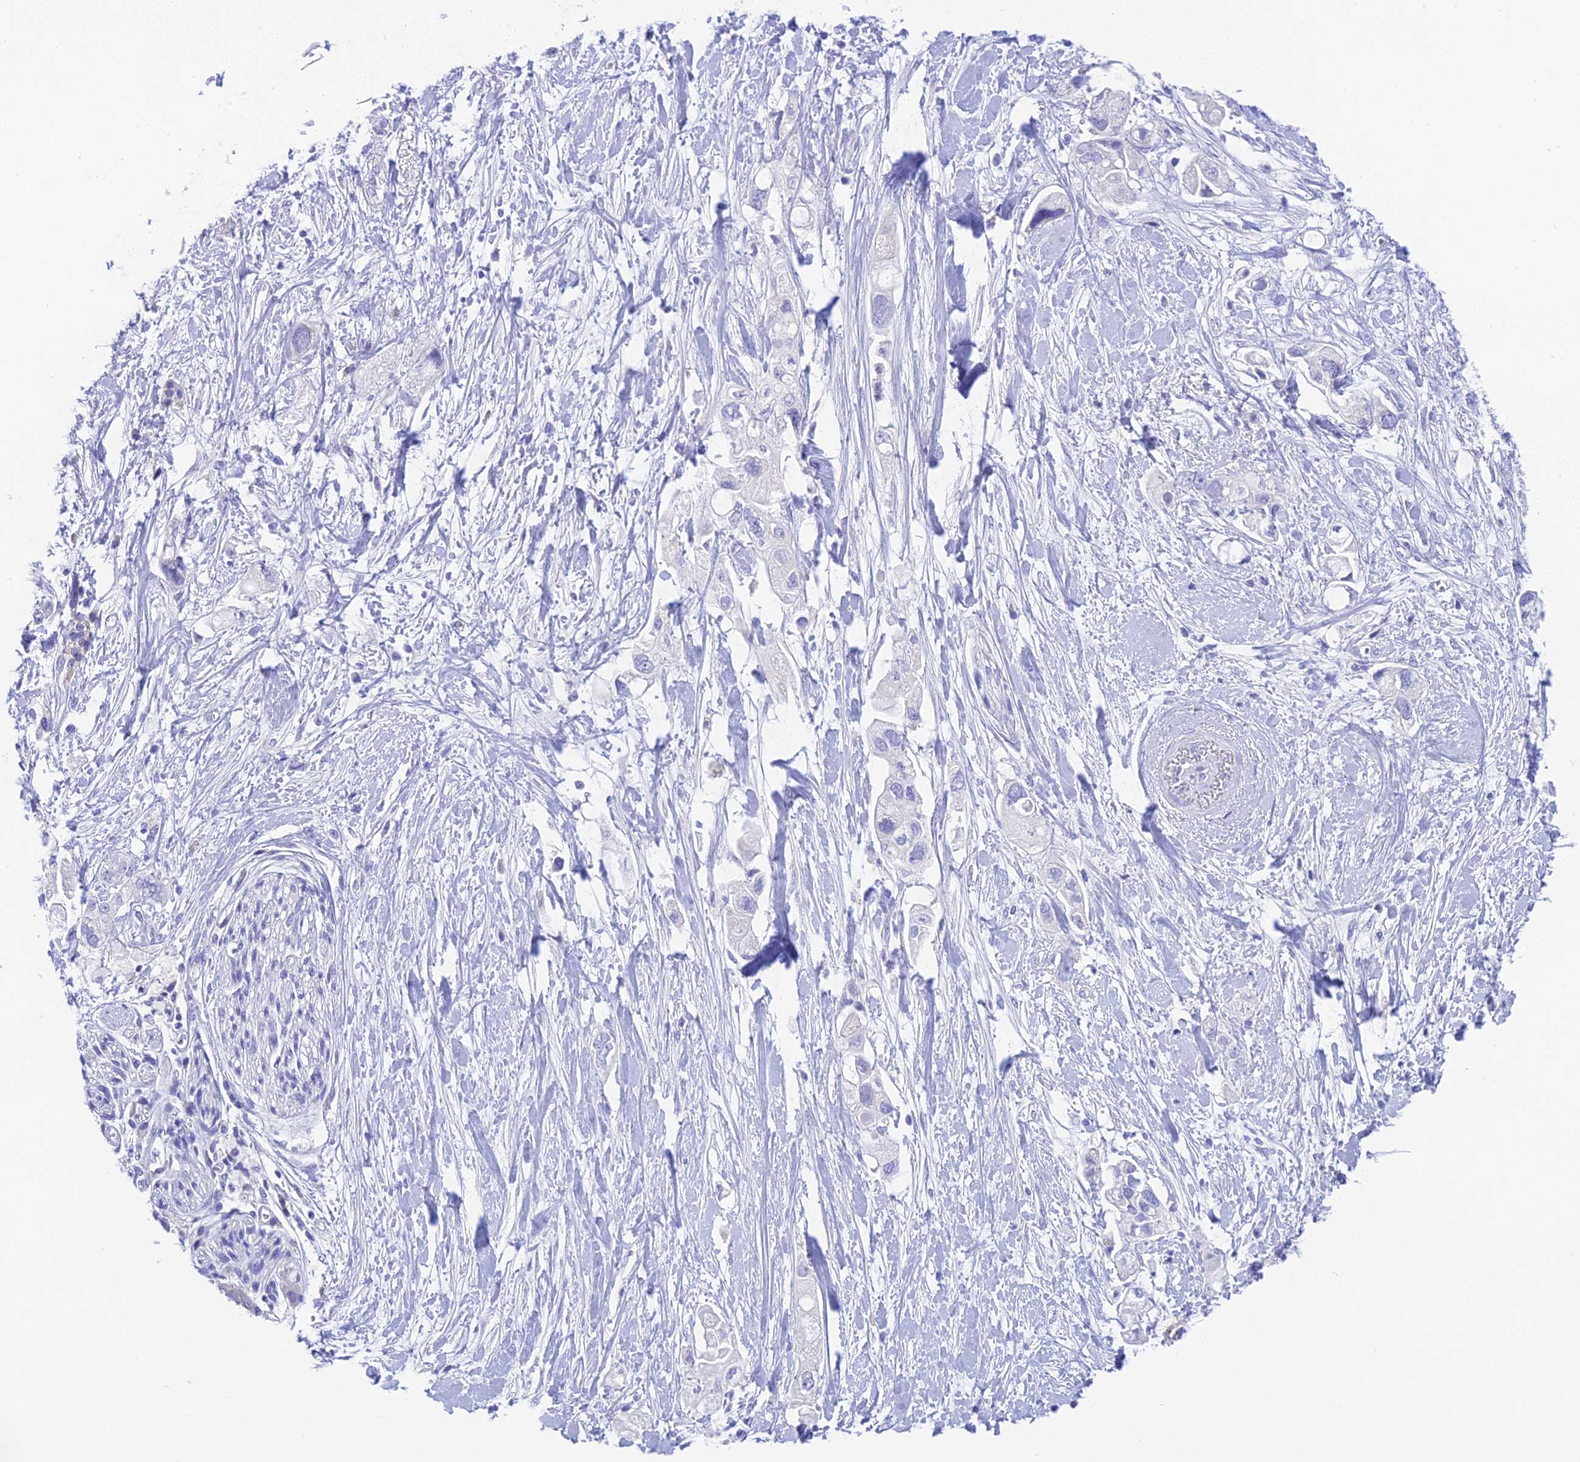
{"staining": {"intensity": "negative", "quantity": "none", "location": "none"}, "tissue": "pancreatic cancer", "cell_type": "Tumor cells", "image_type": "cancer", "snomed": [{"axis": "morphology", "description": "Adenocarcinoma, NOS"}, {"axis": "topography", "description": "Pancreas"}], "caption": "An IHC histopathology image of pancreatic cancer (adenocarcinoma) is shown. There is no staining in tumor cells of pancreatic cancer (adenocarcinoma). (Immunohistochemistry, brightfield microscopy, high magnification).", "gene": "KIAA0408", "patient": {"sex": "female", "age": 56}}